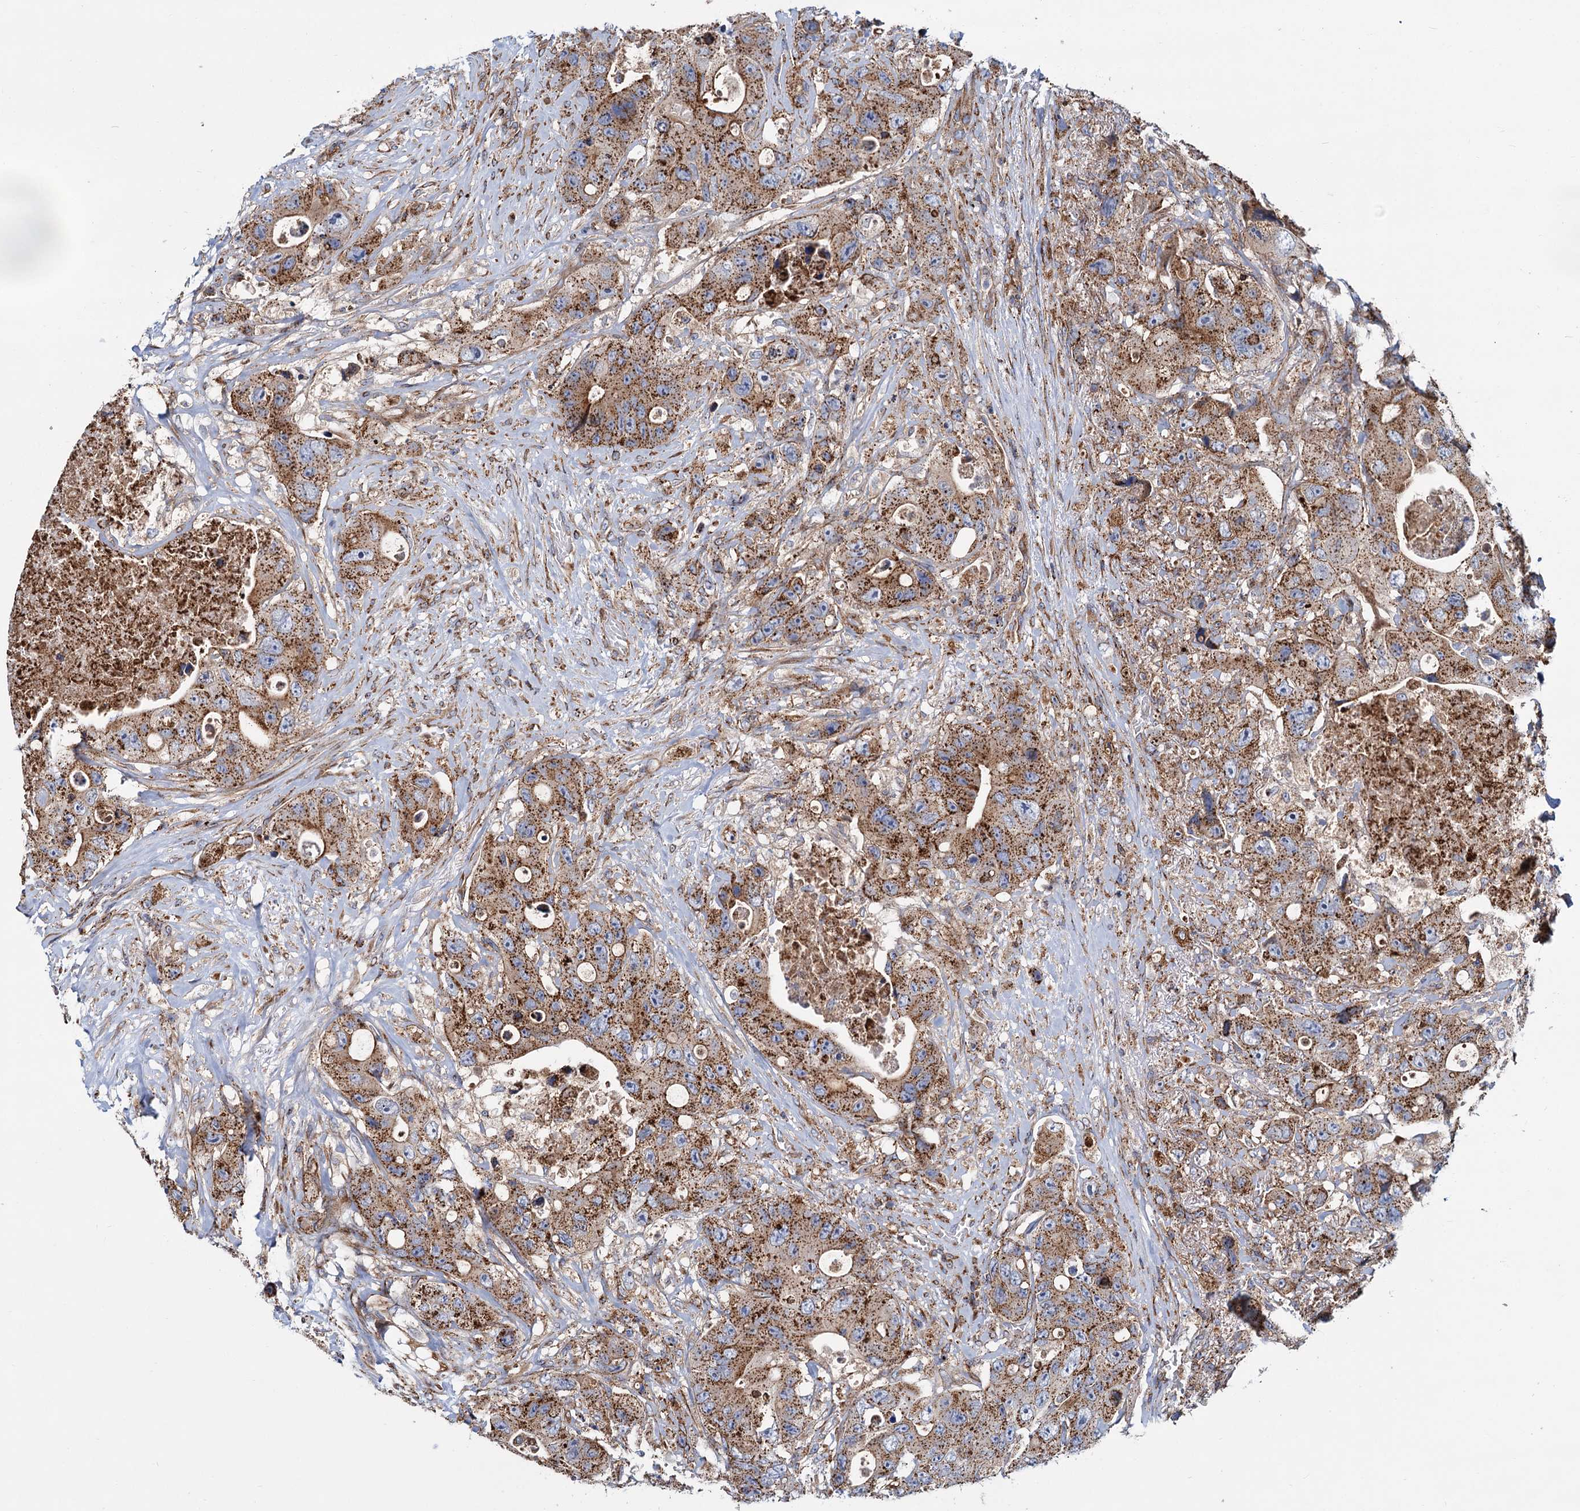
{"staining": {"intensity": "moderate", "quantity": ">75%", "location": "cytoplasmic/membranous"}, "tissue": "colorectal cancer", "cell_type": "Tumor cells", "image_type": "cancer", "snomed": [{"axis": "morphology", "description": "Adenocarcinoma, NOS"}, {"axis": "topography", "description": "Colon"}], "caption": "Immunohistochemical staining of human adenocarcinoma (colorectal) demonstrates moderate cytoplasmic/membranous protein staining in approximately >75% of tumor cells.", "gene": "PSEN1", "patient": {"sex": "female", "age": 46}}